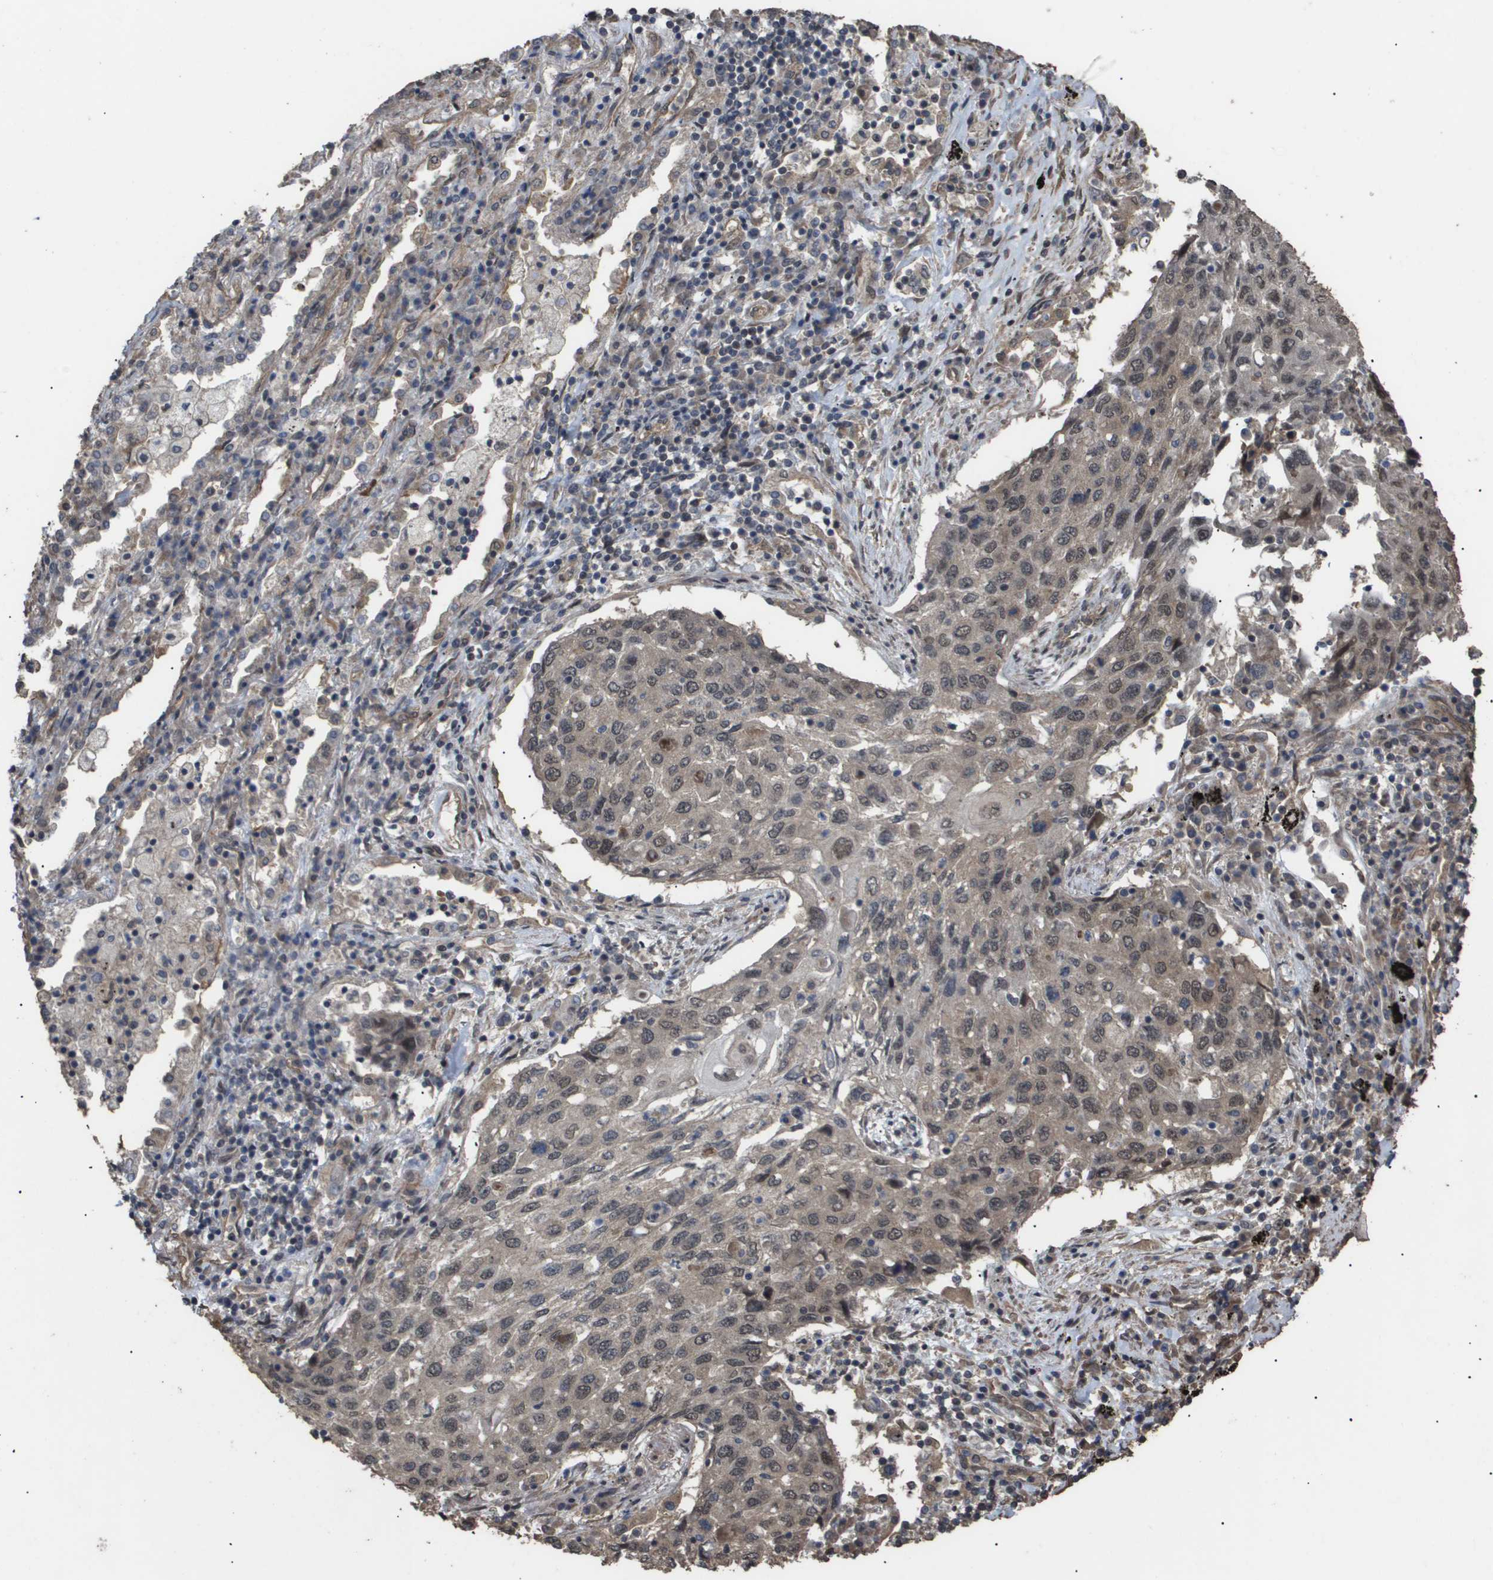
{"staining": {"intensity": "weak", "quantity": ">75%", "location": "cytoplasmic/membranous,nuclear"}, "tissue": "lung cancer", "cell_type": "Tumor cells", "image_type": "cancer", "snomed": [{"axis": "morphology", "description": "Squamous cell carcinoma, NOS"}, {"axis": "topography", "description": "Lung"}], "caption": "Brown immunohistochemical staining in human lung cancer displays weak cytoplasmic/membranous and nuclear expression in about >75% of tumor cells.", "gene": "CUL5", "patient": {"sex": "female", "age": 63}}